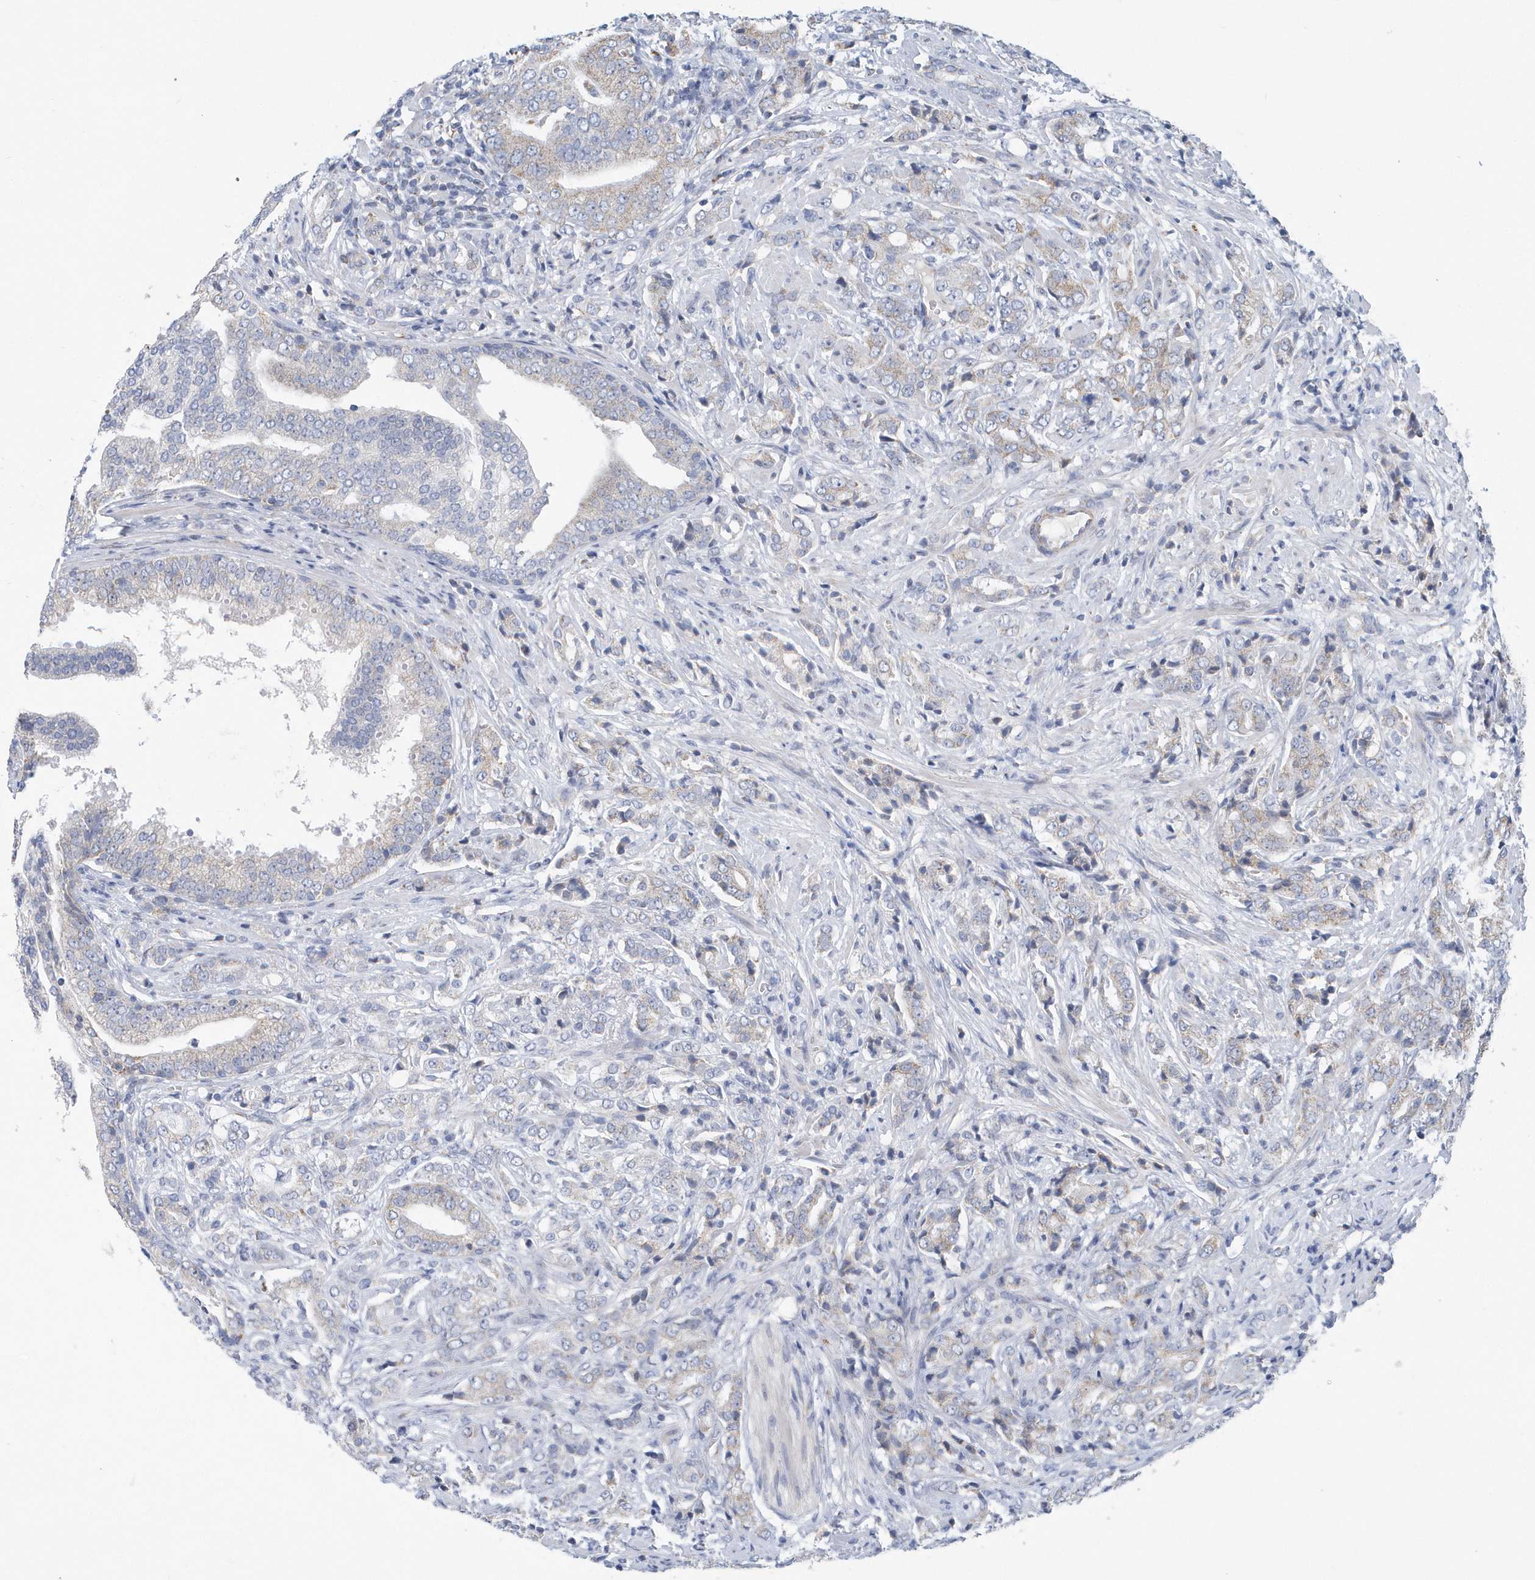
{"staining": {"intensity": "negative", "quantity": "none", "location": "none"}, "tissue": "prostate cancer", "cell_type": "Tumor cells", "image_type": "cancer", "snomed": [{"axis": "morphology", "description": "Adenocarcinoma, High grade"}, {"axis": "topography", "description": "Prostate"}], "caption": "Micrograph shows no protein staining in tumor cells of prostate adenocarcinoma (high-grade) tissue.", "gene": "VWA5B2", "patient": {"sex": "male", "age": 57}}